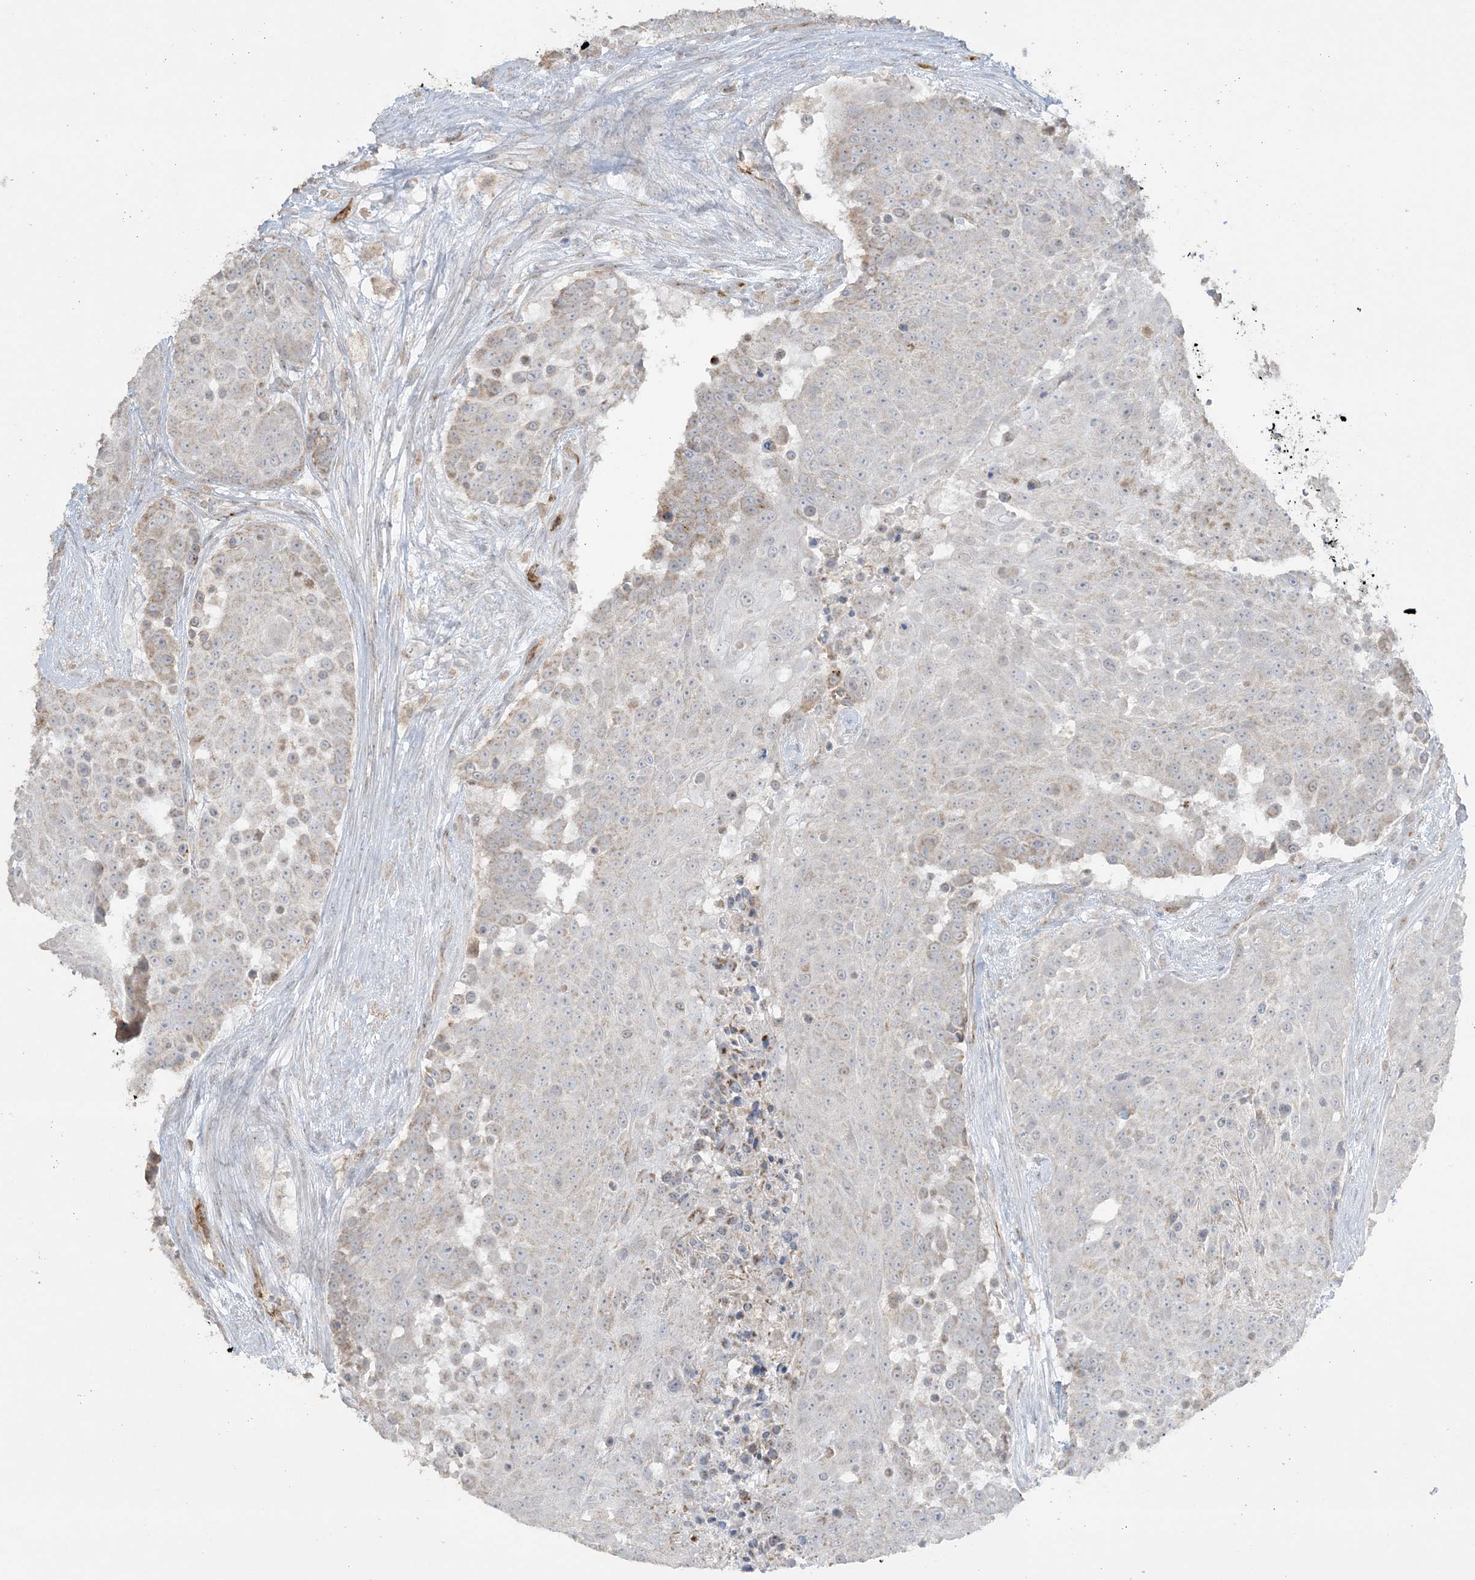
{"staining": {"intensity": "weak", "quantity": "<25%", "location": "cytoplasmic/membranous"}, "tissue": "urothelial cancer", "cell_type": "Tumor cells", "image_type": "cancer", "snomed": [{"axis": "morphology", "description": "Urothelial carcinoma, High grade"}, {"axis": "topography", "description": "Urinary bladder"}], "caption": "Urothelial carcinoma (high-grade) was stained to show a protein in brown. There is no significant positivity in tumor cells.", "gene": "AGA", "patient": {"sex": "female", "age": 63}}